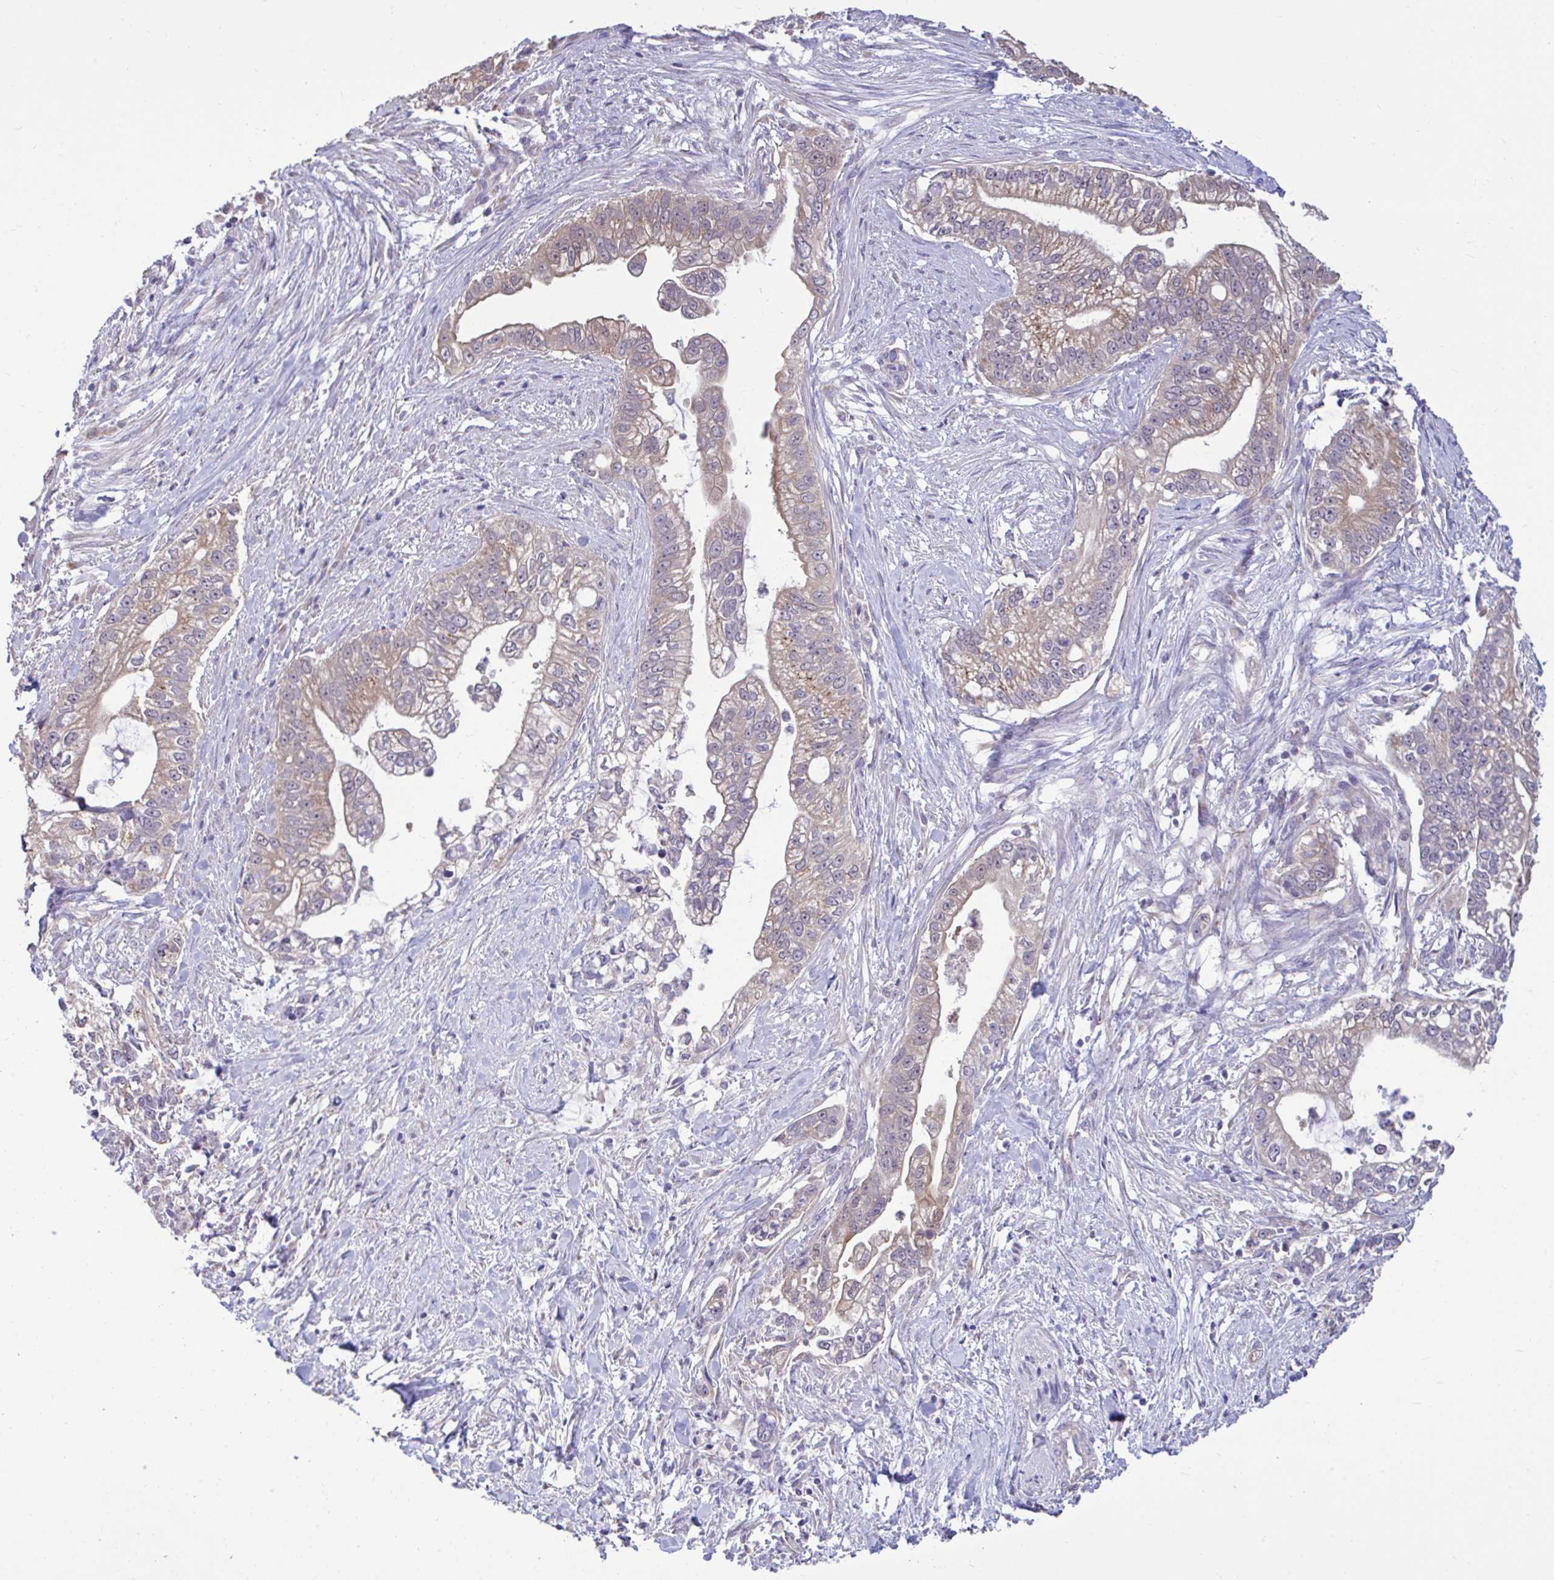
{"staining": {"intensity": "moderate", "quantity": "25%-75%", "location": "cytoplasmic/membranous"}, "tissue": "pancreatic cancer", "cell_type": "Tumor cells", "image_type": "cancer", "snomed": [{"axis": "morphology", "description": "Adenocarcinoma, NOS"}, {"axis": "topography", "description": "Pancreas"}], "caption": "High-magnification brightfield microscopy of pancreatic adenocarcinoma stained with DAB (3,3'-diaminobenzidine) (brown) and counterstained with hematoxylin (blue). tumor cells exhibit moderate cytoplasmic/membranous staining is present in about25%-75% of cells.", "gene": "SARS2", "patient": {"sex": "male", "age": 70}}